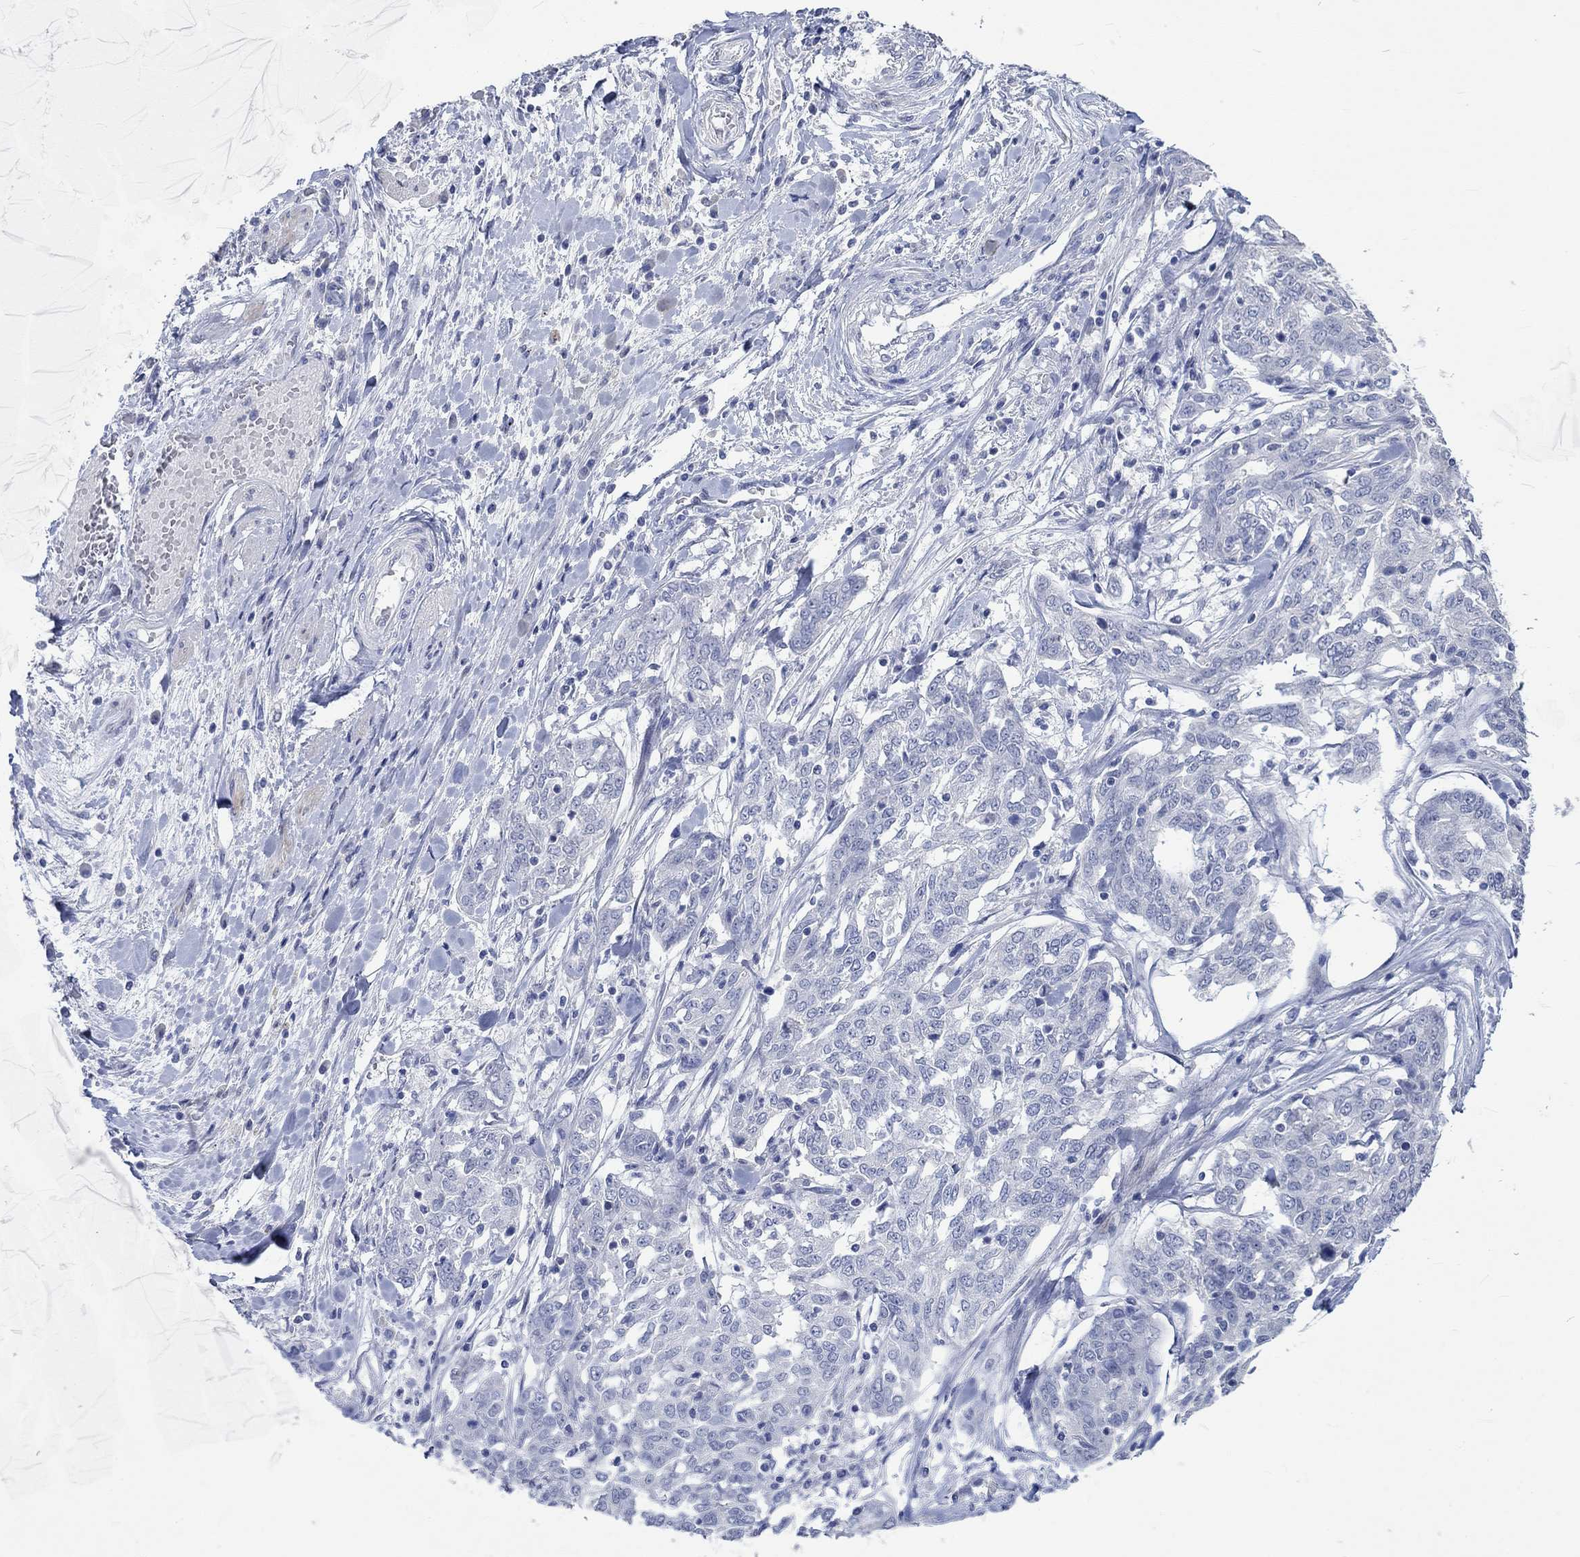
{"staining": {"intensity": "negative", "quantity": "none", "location": "none"}, "tissue": "ovarian cancer", "cell_type": "Tumor cells", "image_type": "cancer", "snomed": [{"axis": "morphology", "description": "Cystadenocarcinoma, serous, NOS"}, {"axis": "topography", "description": "Ovary"}], "caption": "An image of human ovarian serous cystadenocarcinoma is negative for staining in tumor cells. (DAB (3,3'-diaminobenzidine) immunohistochemistry (IHC) with hematoxylin counter stain).", "gene": "C4orf47", "patient": {"sex": "female", "age": 67}}